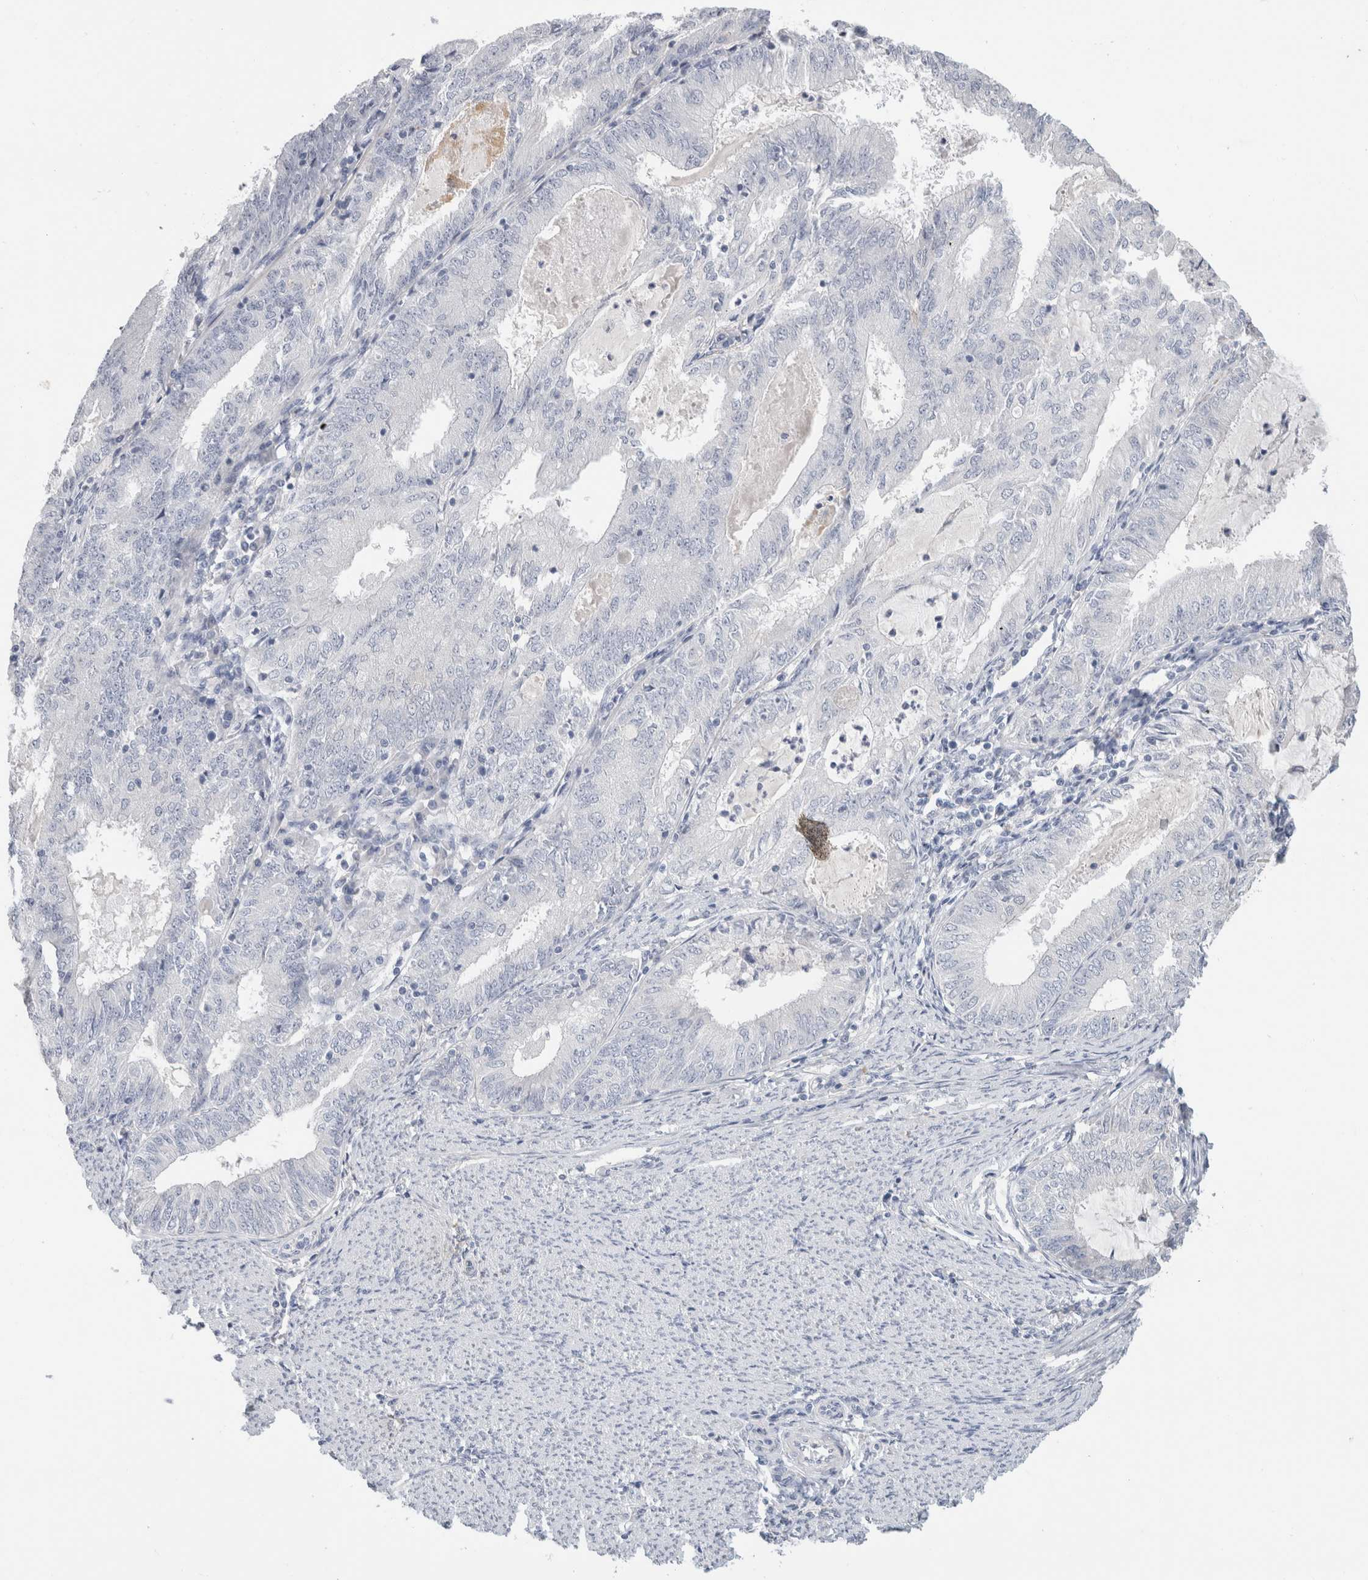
{"staining": {"intensity": "negative", "quantity": "none", "location": "none"}, "tissue": "endometrial cancer", "cell_type": "Tumor cells", "image_type": "cancer", "snomed": [{"axis": "morphology", "description": "Adenocarcinoma, NOS"}, {"axis": "topography", "description": "Endometrium"}], "caption": "IHC micrograph of human endometrial cancer (adenocarcinoma) stained for a protein (brown), which shows no expression in tumor cells. (DAB (3,3'-diaminobenzidine) immunohistochemistry (IHC) visualized using brightfield microscopy, high magnification).", "gene": "BCAN", "patient": {"sex": "female", "age": 57}}